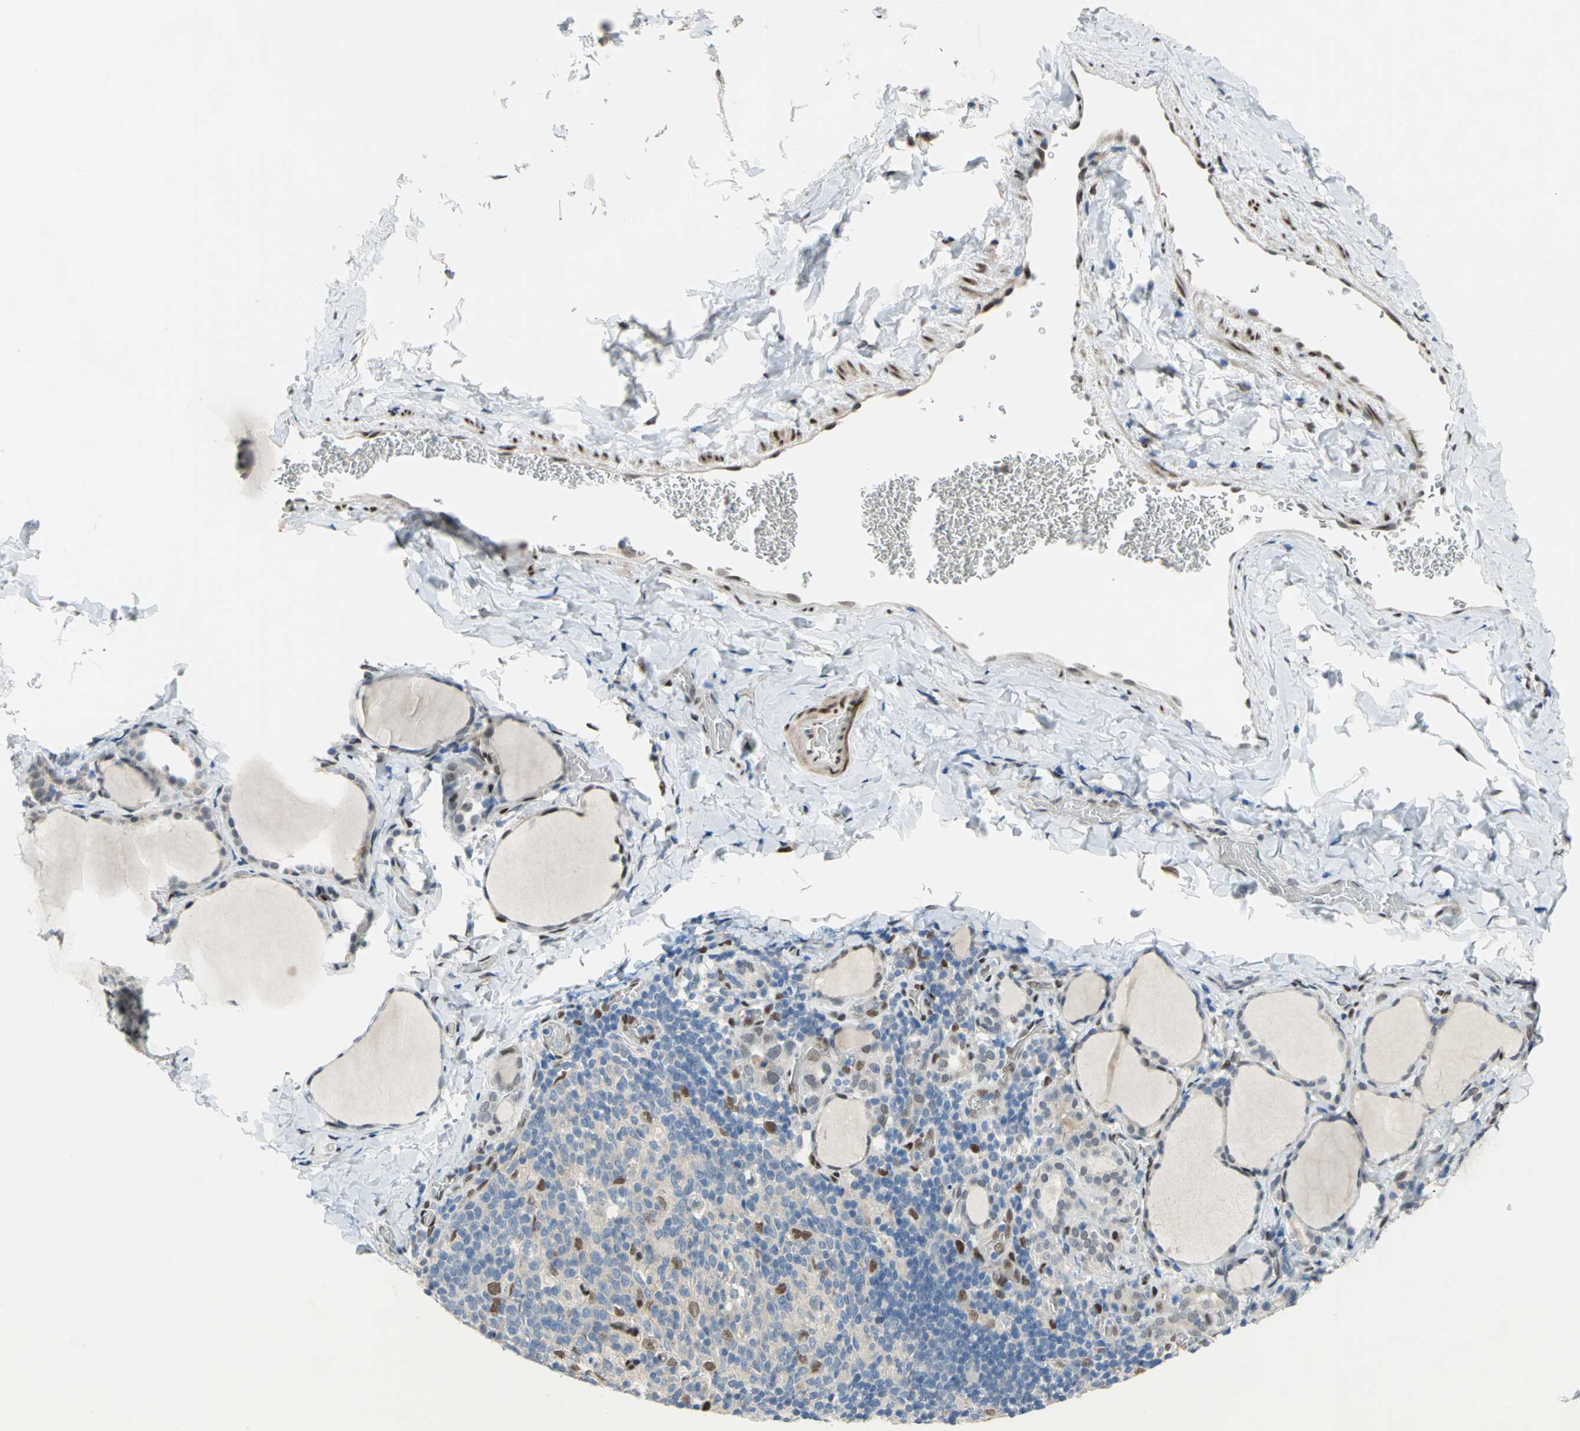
{"staining": {"intensity": "weak", "quantity": "25%-75%", "location": "cytoplasmic/membranous,nuclear"}, "tissue": "thyroid gland", "cell_type": "Glandular cells", "image_type": "normal", "snomed": [{"axis": "morphology", "description": "Normal tissue, NOS"}, {"axis": "morphology", "description": "Papillary adenocarcinoma, NOS"}, {"axis": "topography", "description": "Thyroid gland"}], "caption": "Benign thyroid gland displays weak cytoplasmic/membranous,nuclear positivity in approximately 25%-75% of glandular cells, visualized by immunohistochemistry.", "gene": "RBFOX2", "patient": {"sex": "female", "age": 30}}